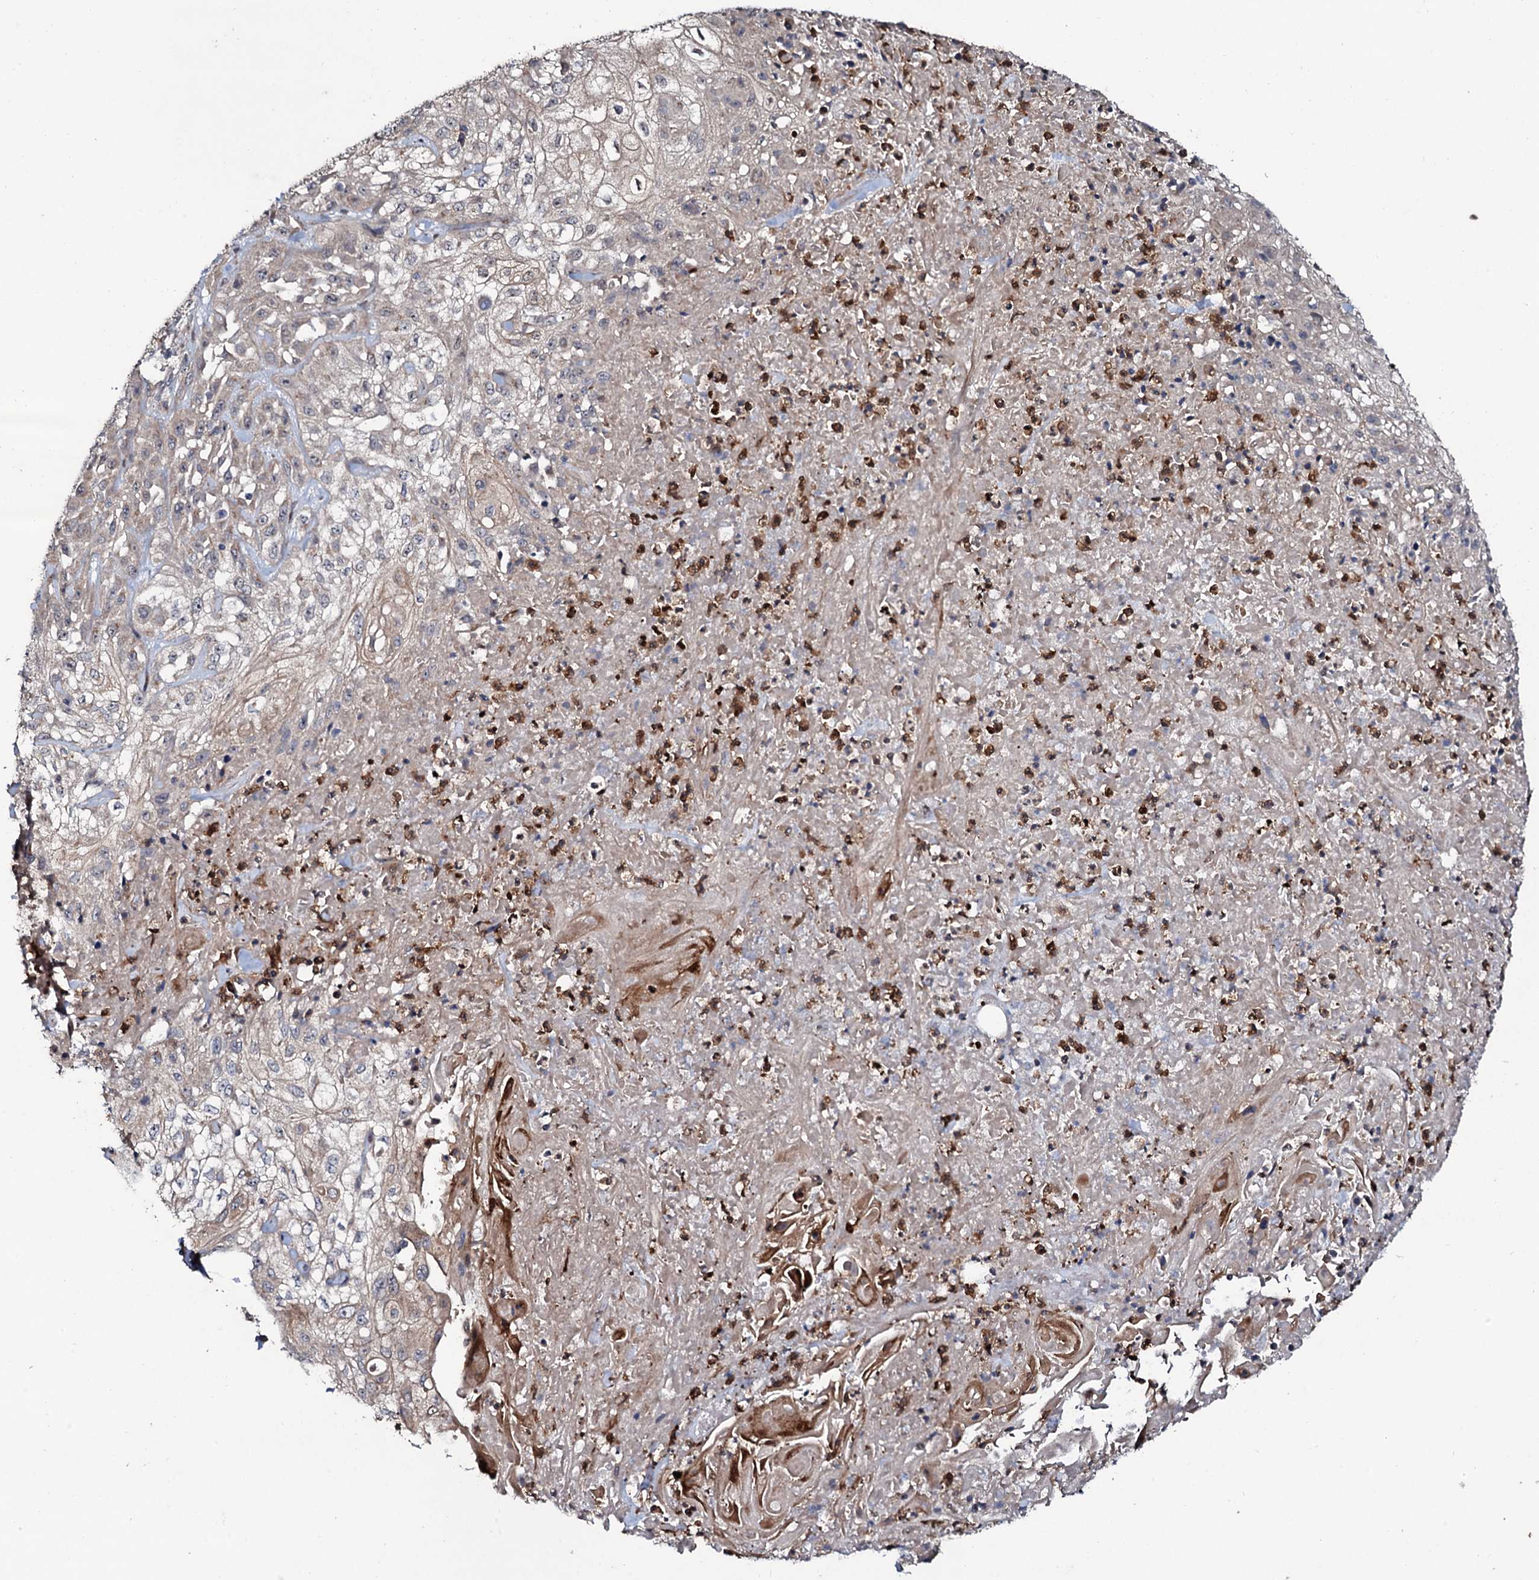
{"staining": {"intensity": "negative", "quantity": "none", "location": "none"}, "tissue": "skin cancer", "cell_type": "Tumor cells", "image_type": "cancer", "snomed": [{"axis": "morphology", "description": "Squamous cell carcinoma, NOS"}, {"axis": "morphology", "description": "Squamous cell carcinoma, metastatic, NOS"}, {"axis": "topography", "description": "Skin"}, {"axis": "topography", "description": "Lymph node"}], "caption": "Tumor cells show no significant protein expression in skin cancer. (Immunohistochemistry, brightfield microscopy, high magnification).", "gene": "COG6", "patient": {"sex": "male", "age": 75}}